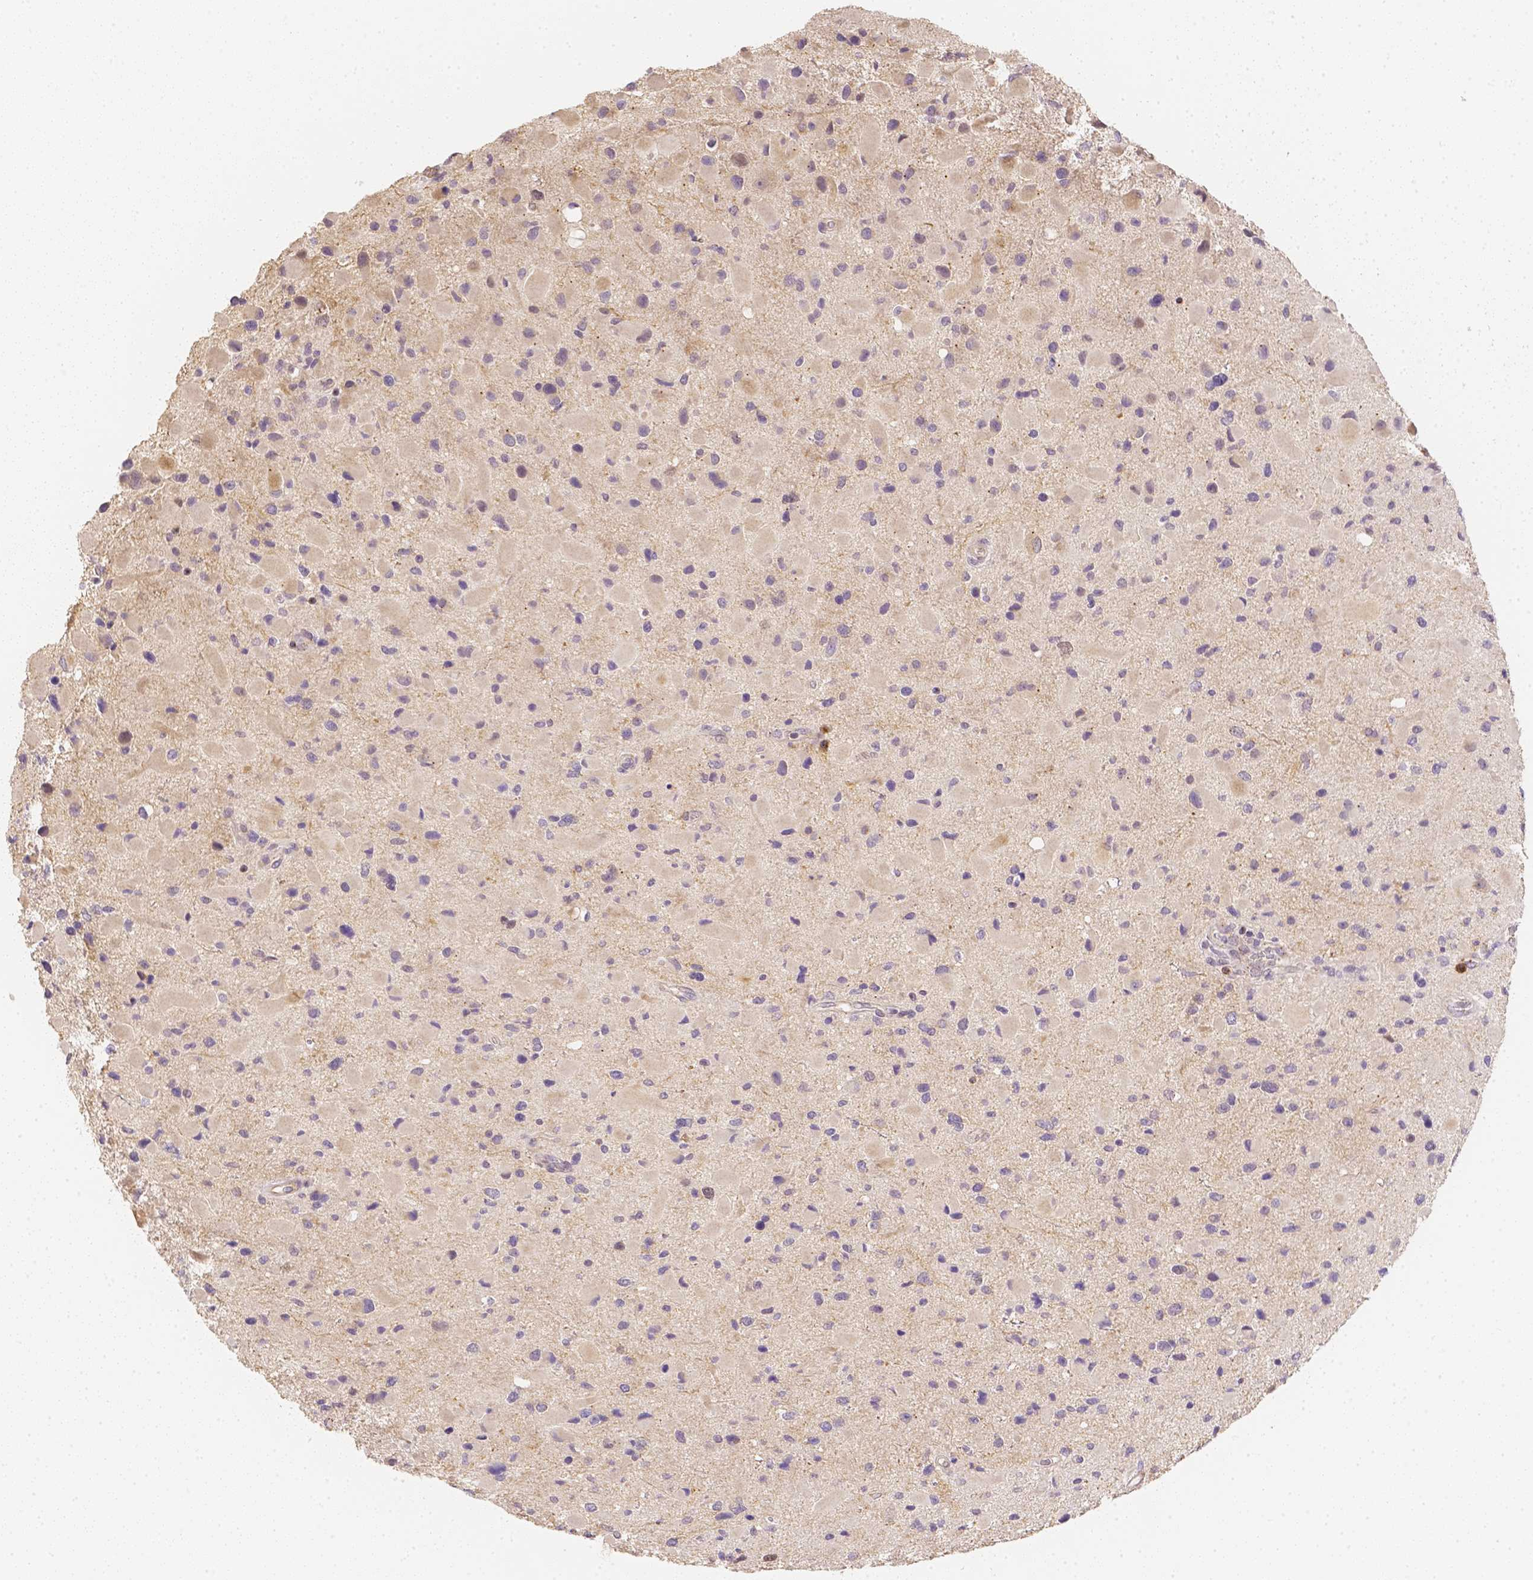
{"staining": {"intensity": "negative", "quantity": "none", "location": "none"}, "tissue": "glioma", "cell_type": "Tumor cells", "image_type": "cancer", "snomed": [{"axis": "morphology", "description": "Glioma, malignant, Low grade"}, {"axis": "topography", "description": "Brain"}], "caption": "Photomicrograph shows no protein staining in tumor cells of glioma tissue.", "gene": "C10orf67", "patient": {"sex": "female", "age": 32}}